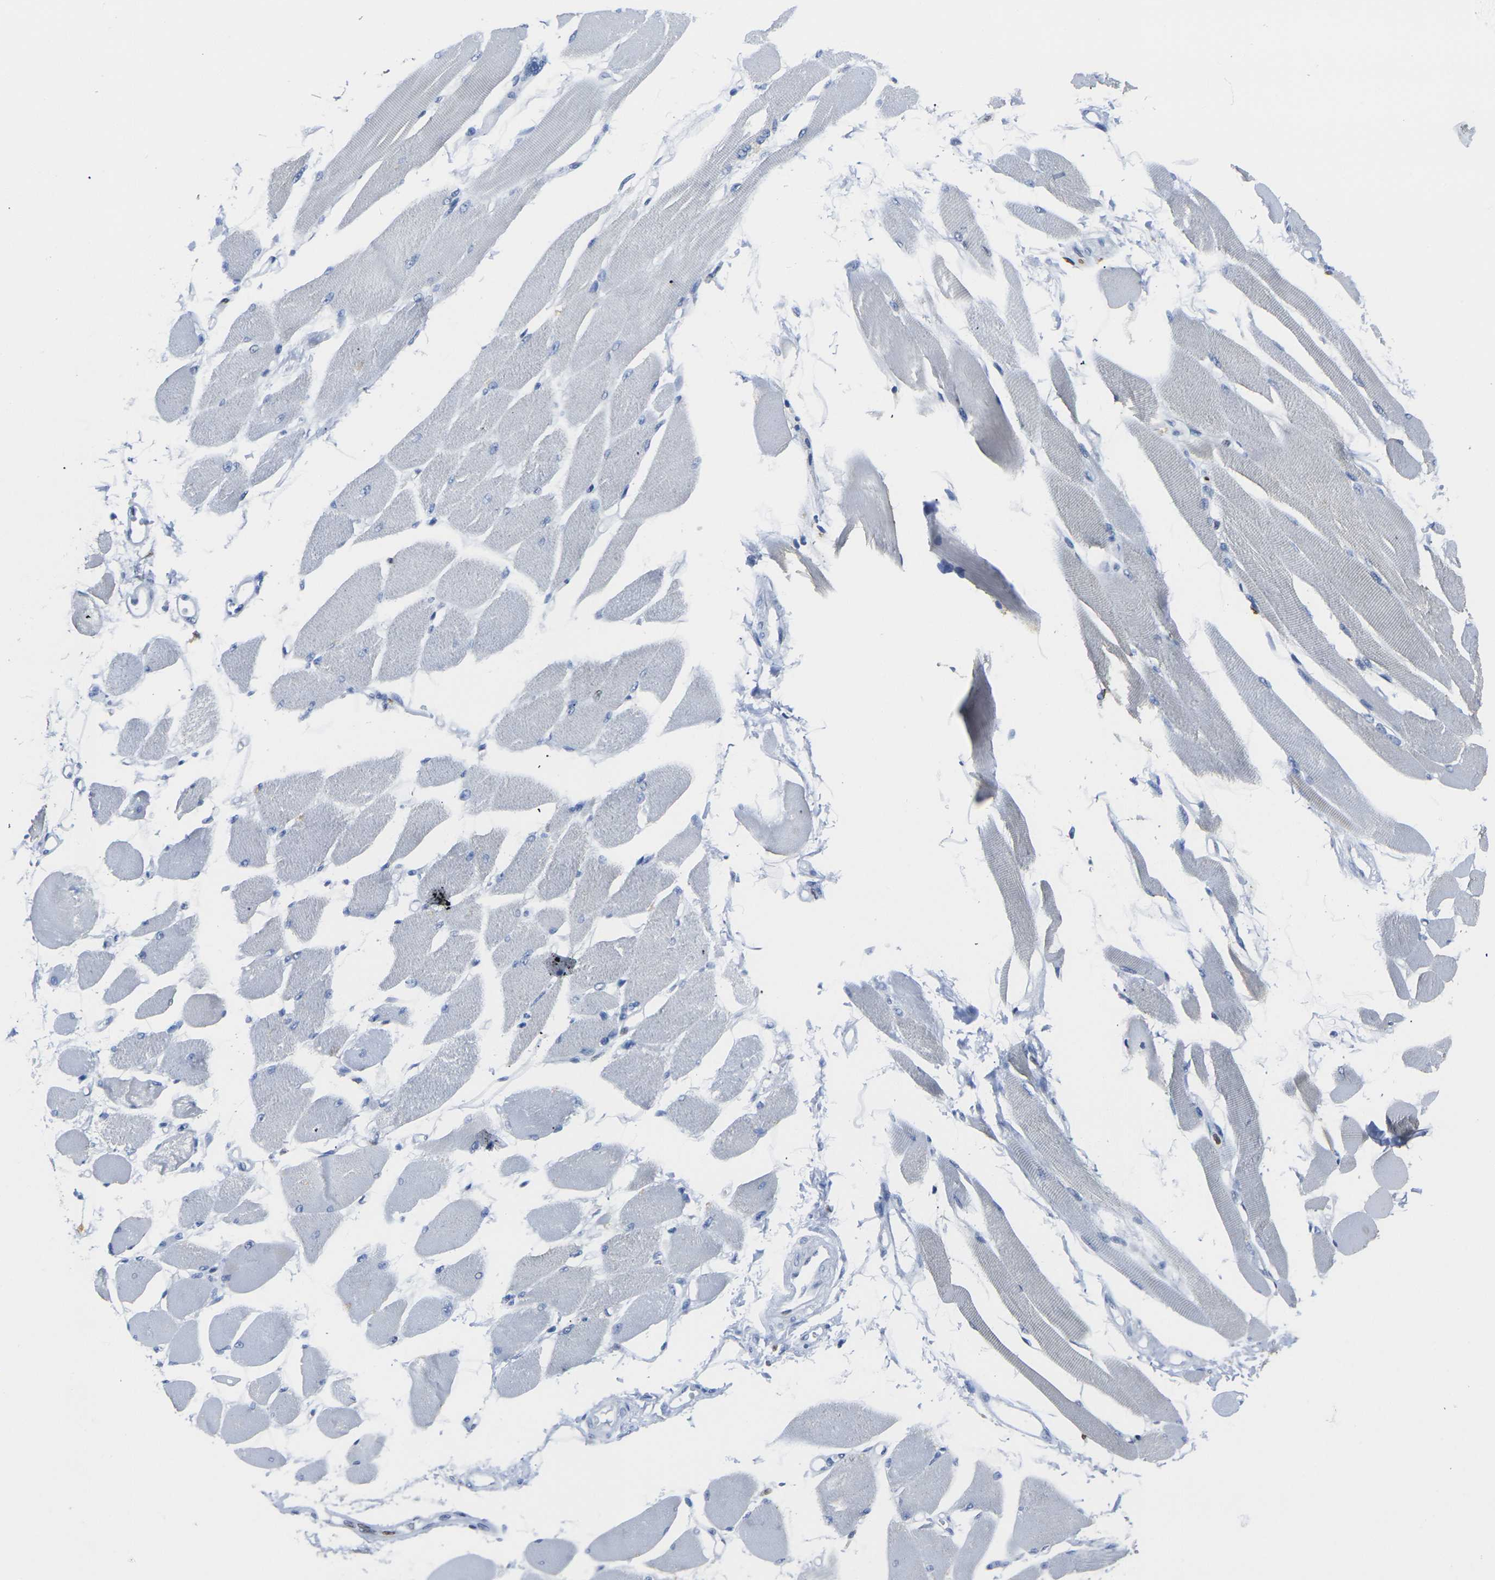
{"staining": {"intensity": "negative", "quantity": "none", "location": "none"}, "tissue": "skeletal muscle", "cell_type": "Myocytes", "image_type": "normal", "snomed": [{"axis": "morphology", "description": "Normal tissue, NOS"}, {"axis": "topography", "description": "Skeletal muscle"}, {"axis": "topography", "description": "Peripheral nerve tissue"}], "caption": "This is a histopathology image of immunohistochemistry (IHC) staining of benign skeletal muscle, which shows no expression in myocytes.", "gene": "DRAXIN", "patient": {"sex": "female", "age": 84}}